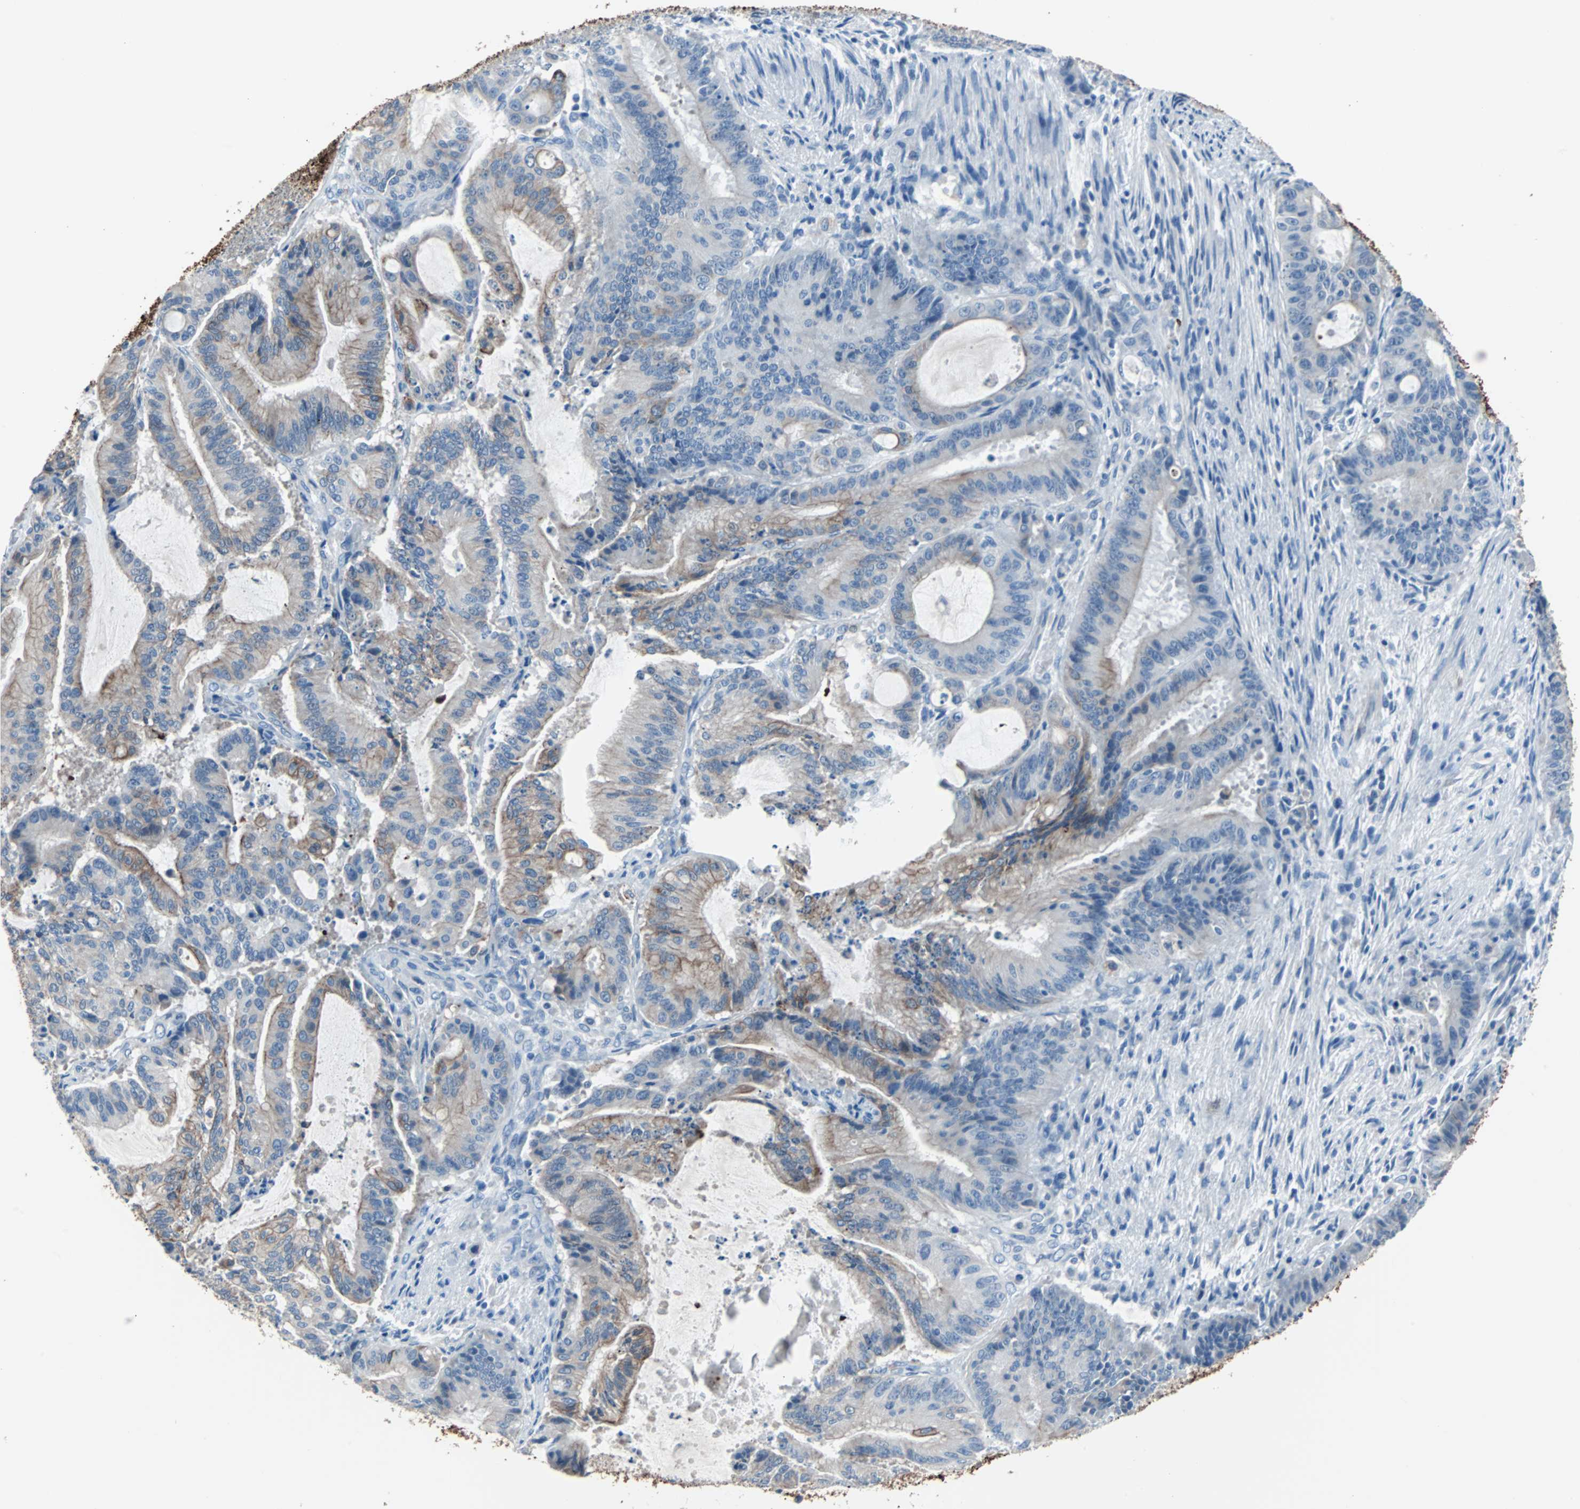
{"staining": {"intensity": "moderate", "quantity": "25%-75%", "location": "cytoplasmic/membranous"}, "tissue": "liver cancer", "cell_type": "Tumor cells", "image_type": "cancer", "snomed": [{"axis": "morphology", "description": "Cholangiocarcinoma"}, {"axis": "topography", "description": "Liver"}], "caption": "Cholangiocarcinoma (liver) stained for a protein (brown) displays moderate cytoplasmic/membranous positive positivity in approximately 25%-75% of tumor cells.", "gene": "KRT7", "patient": {"sex": "female", "age": 73}}